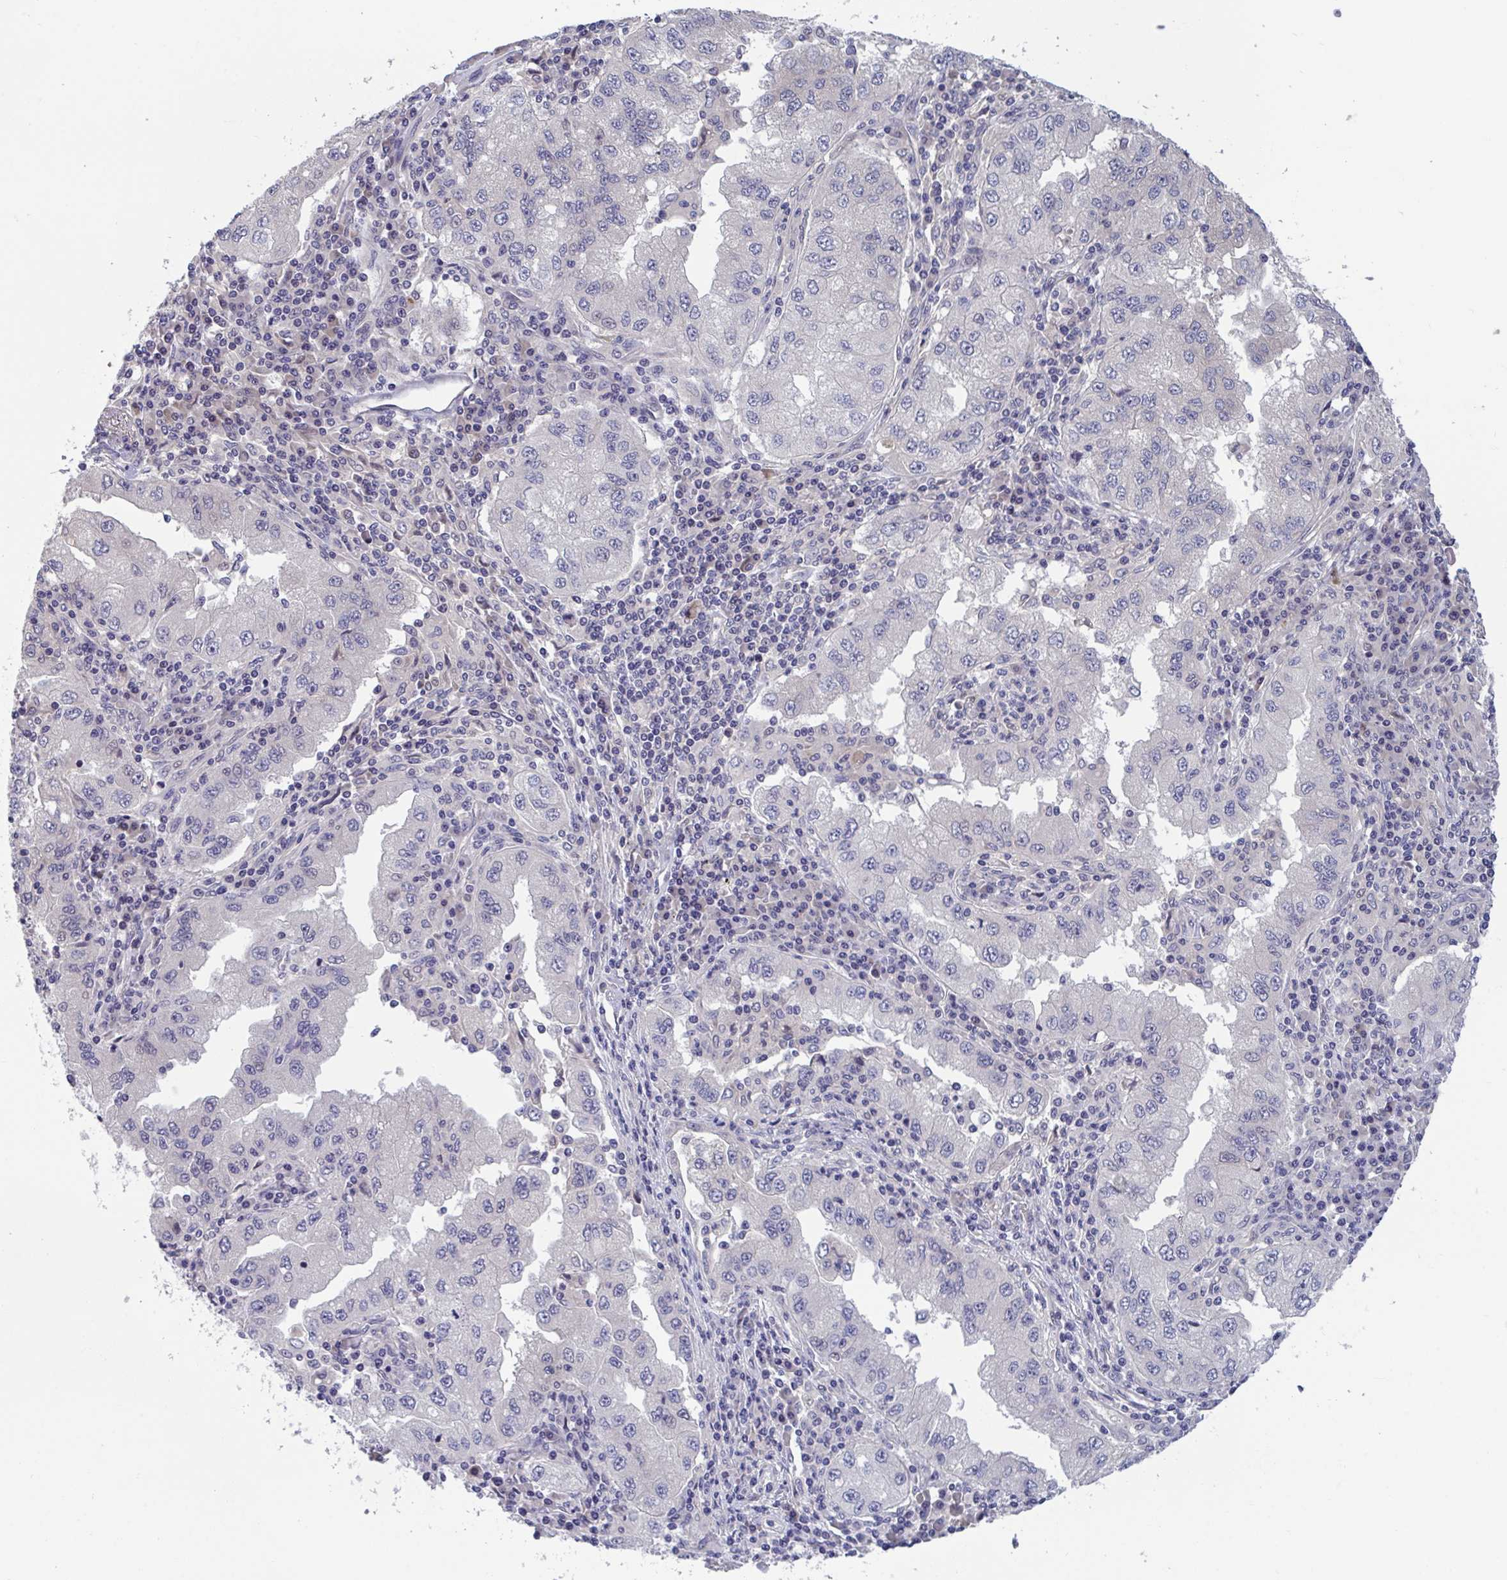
{"staining": {"intensity": "negative", "quantity": "none", "location": "none"}, "tissue": "lung cancer", "cell_type": "Tumor cells", "image_type": "cancer", "snomed": [{"axis": "morphology", "description": "Adenocarcinoma, NOS"}, {"axis": "morphology", "description": "Adenocarcinoma primary or metastatic"}, {"axis": "topography", "description": "Lung"}], "caption": "High power microscopy photomicrograph of an IHC image of lung cancer, revealing no significant expression in tumor cells.", "gene": "RIOK1", "patient": {"sex": "male", "age": 74}}